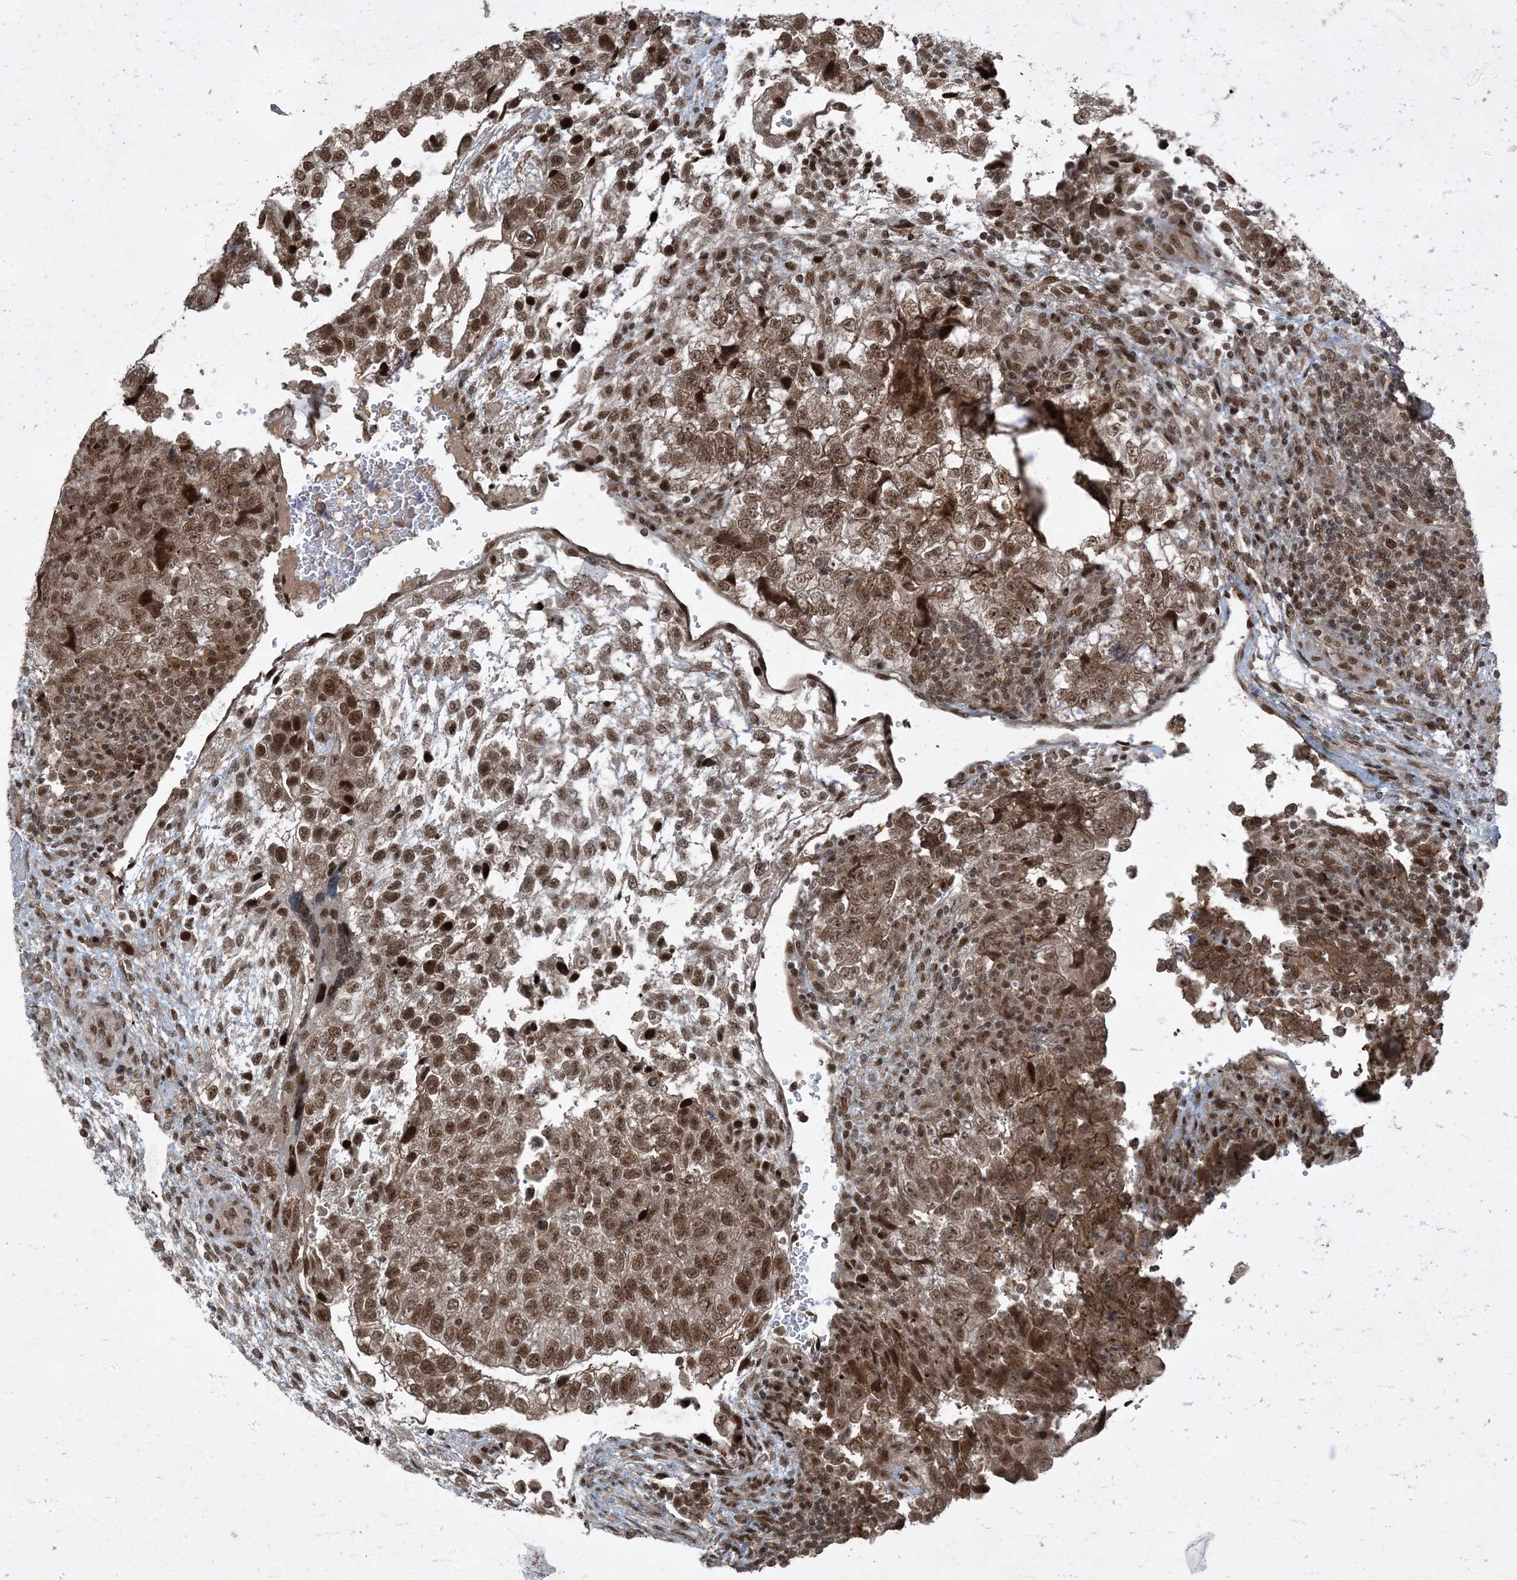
{"staining": {"intensity": "moderate", "quantity": ">75%", "location": "nuclear"}, "tissue": "testis cancer", "cell_type": "Tumor cells", "image_type": "cancer", "snomed": [{"axis": "morphology", "description": "Carcinoma, Embryonal, NOS"}, {"axis": "topography", "description": "Testis"}], "caption": "Protein staining displays moderate nuclear expression in approximately >75% of tumor cells in testis embryonal carcinoma.", "gene": "TRAPPC12", "patient": {"sex": "male", "age": 37}}